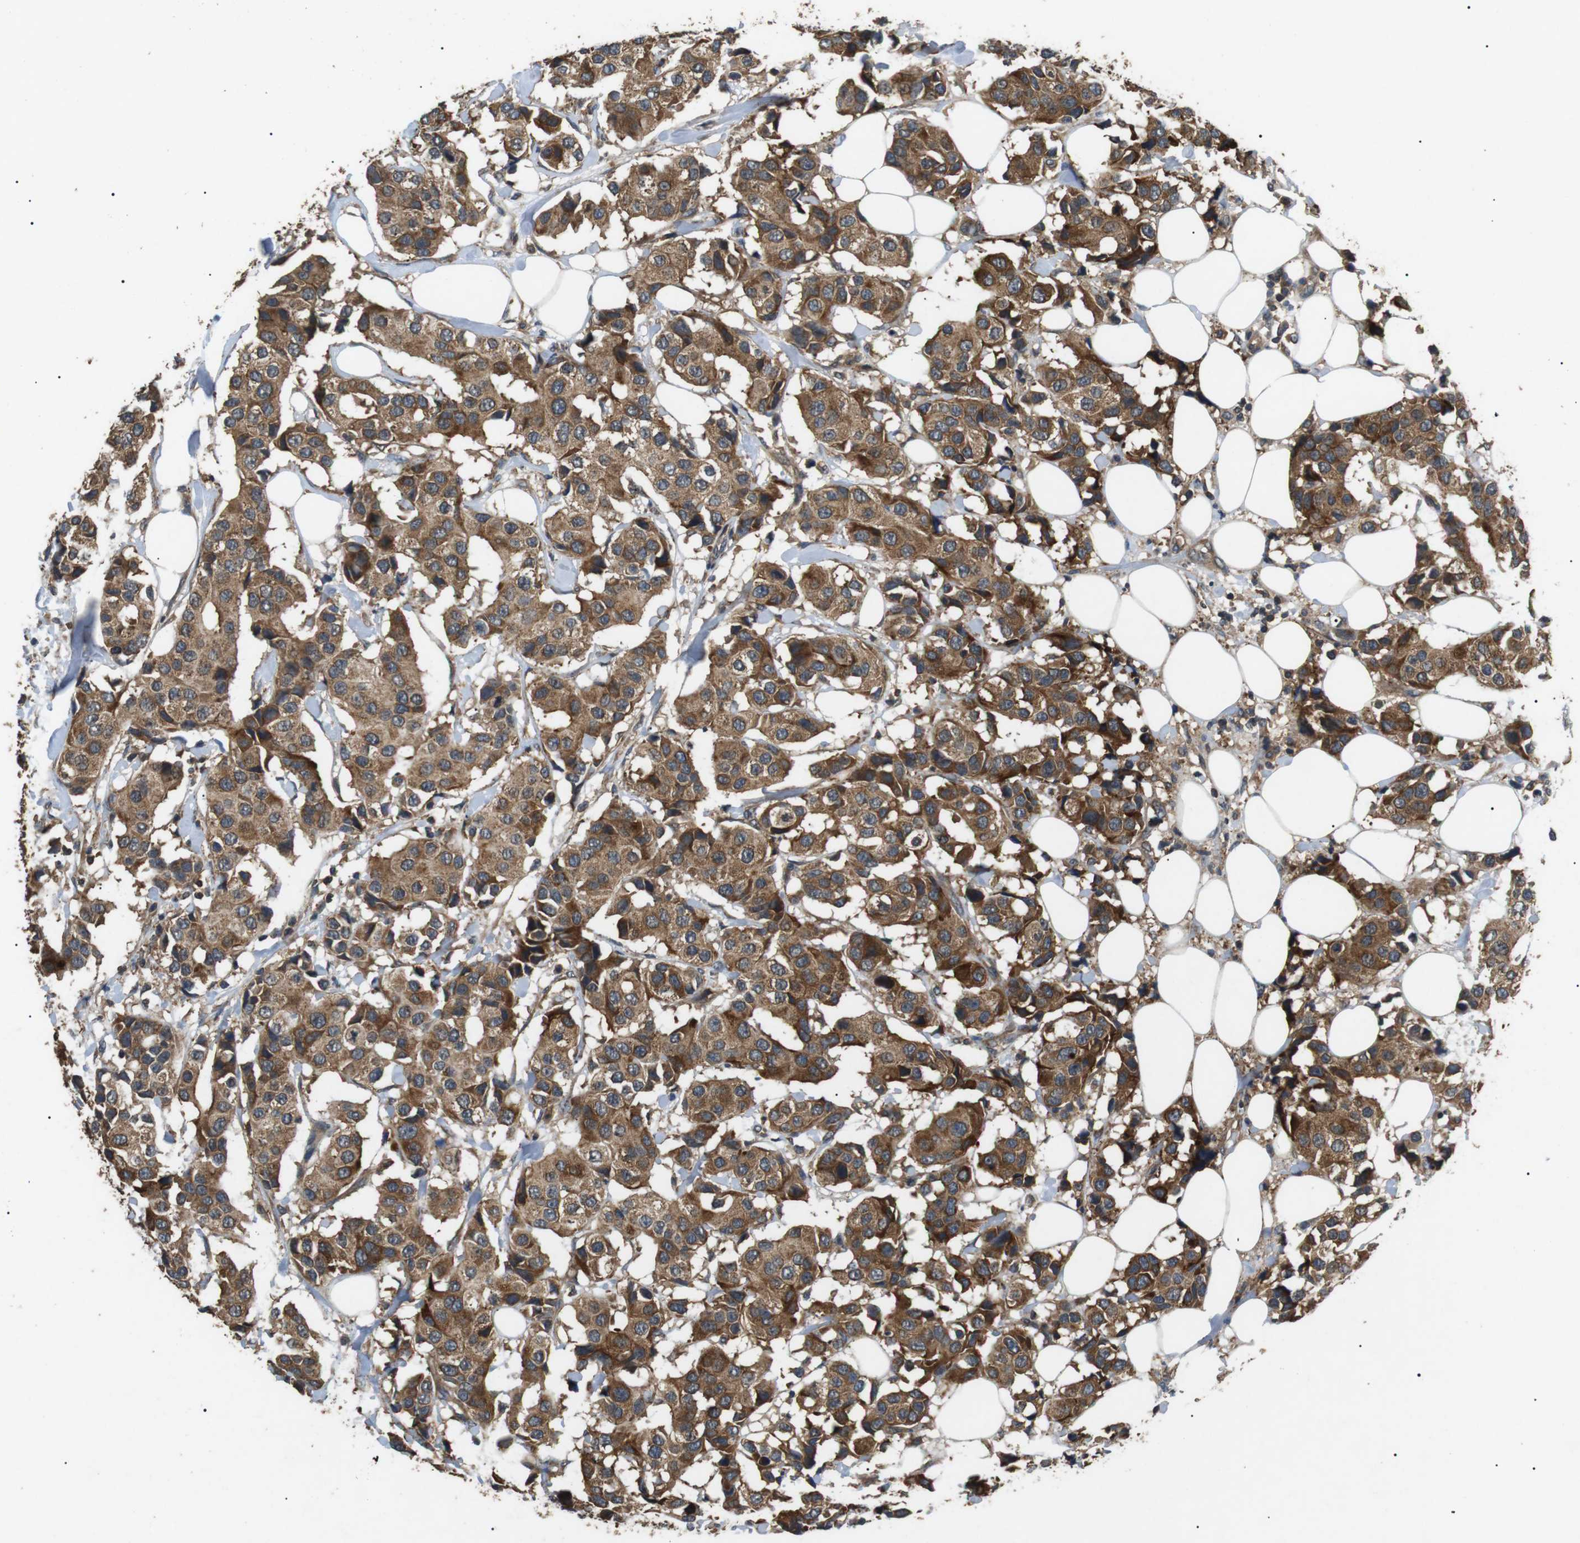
{"staining": {"intensity": "moderate", "quantity": ">75%", "location": "cytoplasmic/membranous"}, "tissue": "breast cancer", "cell_type": "Tumor cells", "image_type": "cancer", "snomed": [{"axis": "morphology", "description": "Normal tissue, NOS"}, {"axis": "morphology", "description": "Duct carcinoma"}, {"axis": "topography", "description": "Breast"}], "caption": "An IHC histopathology image of neoplastic tissue is shown. Protein staining in brown highlights moderate cytoplasmic/membranous positivity in infiltrating ductal carcinoma (breast) within tumor cells.", "gene": "TBC1D15", "patient": {"sex": "female", "age": 39}}